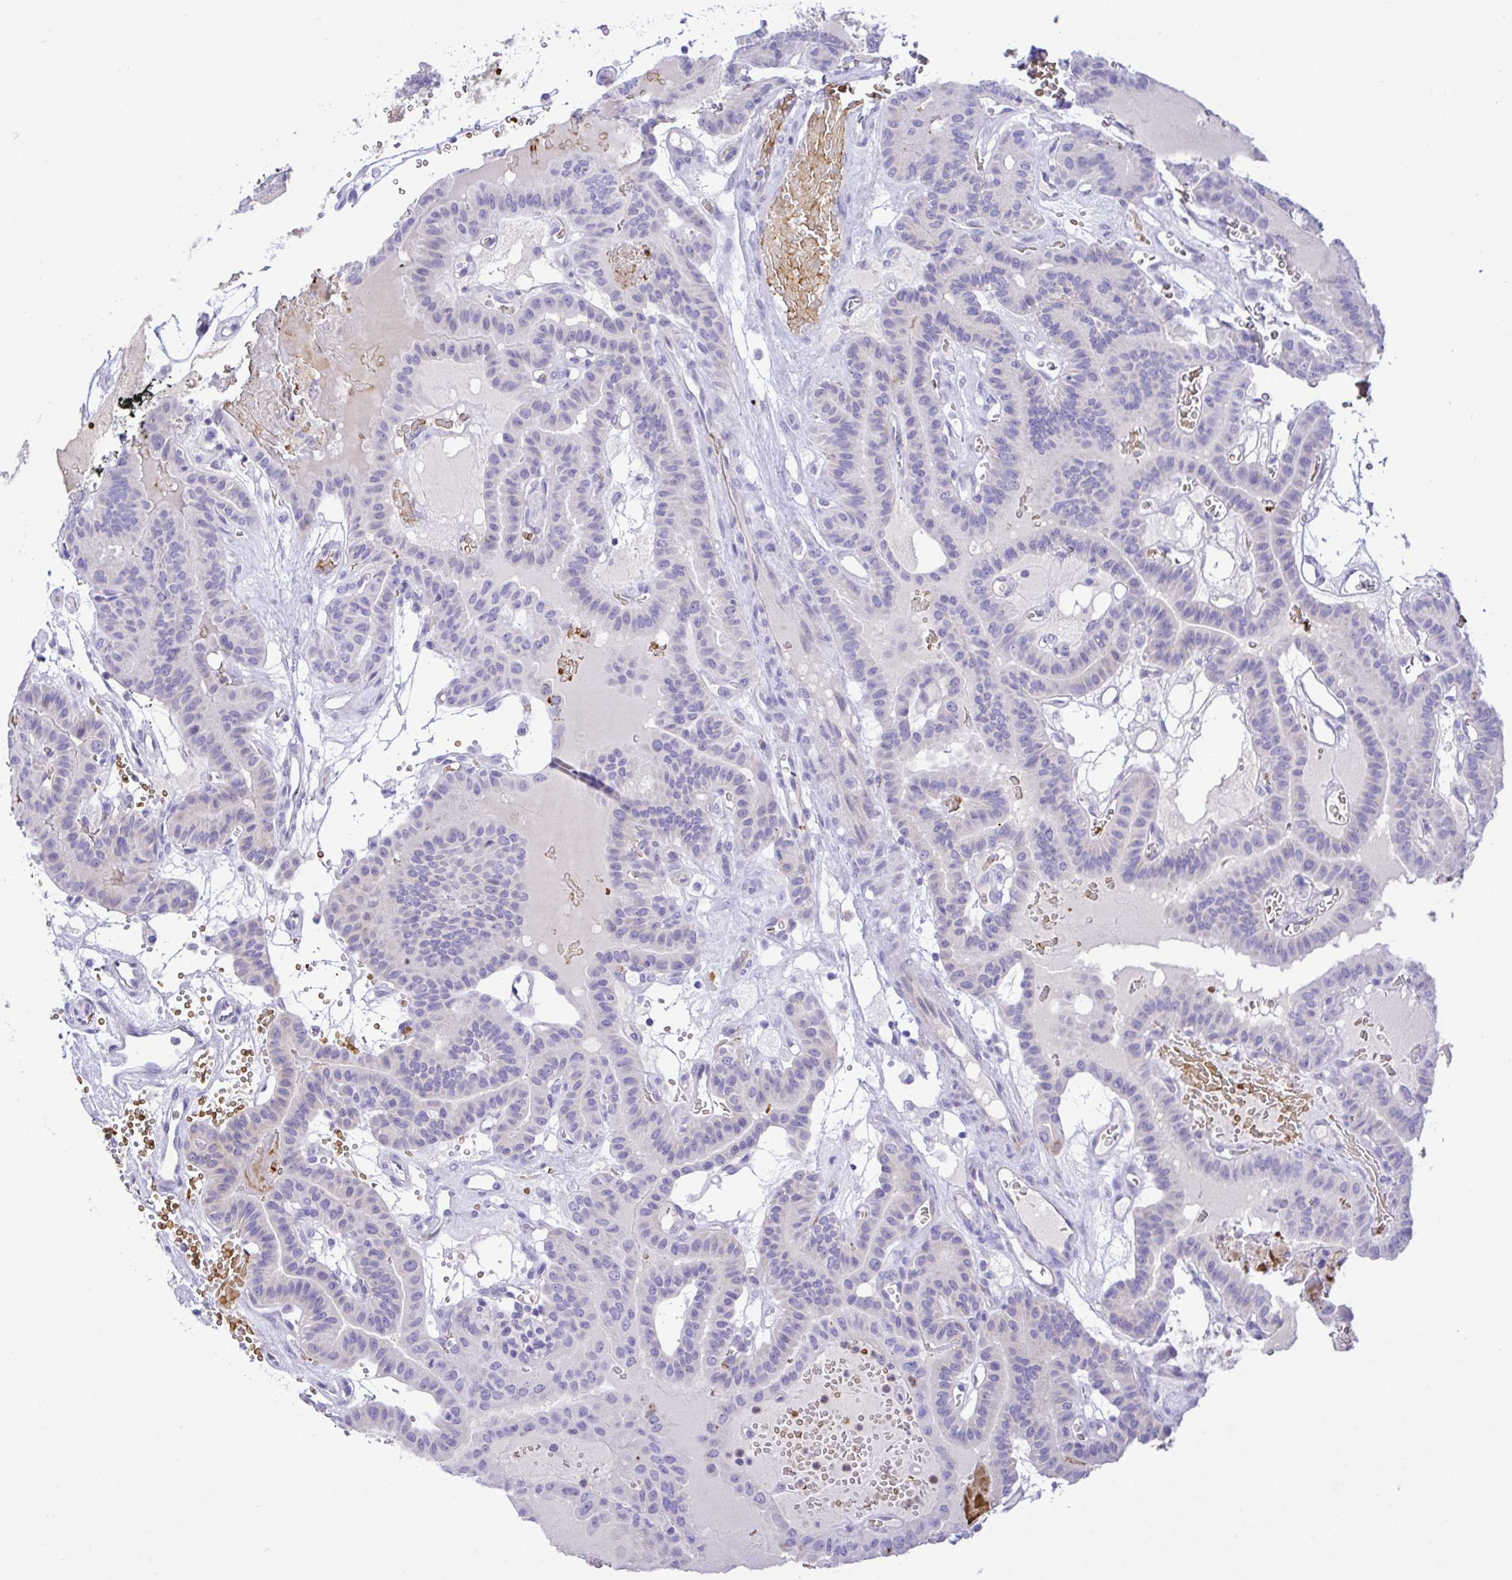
{"staining": {"intensity": "negative", "quantity": "none", "location": "none"}, "tissue": "thyroid cancer", "cell_type": "Tumor cells", "image_type": "cancer", "snomed": [{"axis": "morphology", "description": "Papillary adenocarcinoma, NOS"}, {"axis": "topography", "description": "Thyroid gland"}], "caption": "Human thyroid papillary adenocarcinoma stained for a protein using immunohistochemistry (IHC) shows no staining in tumor cells.", "gene": "ZNF221", "patient": {"sex": "male", "age": 87}}